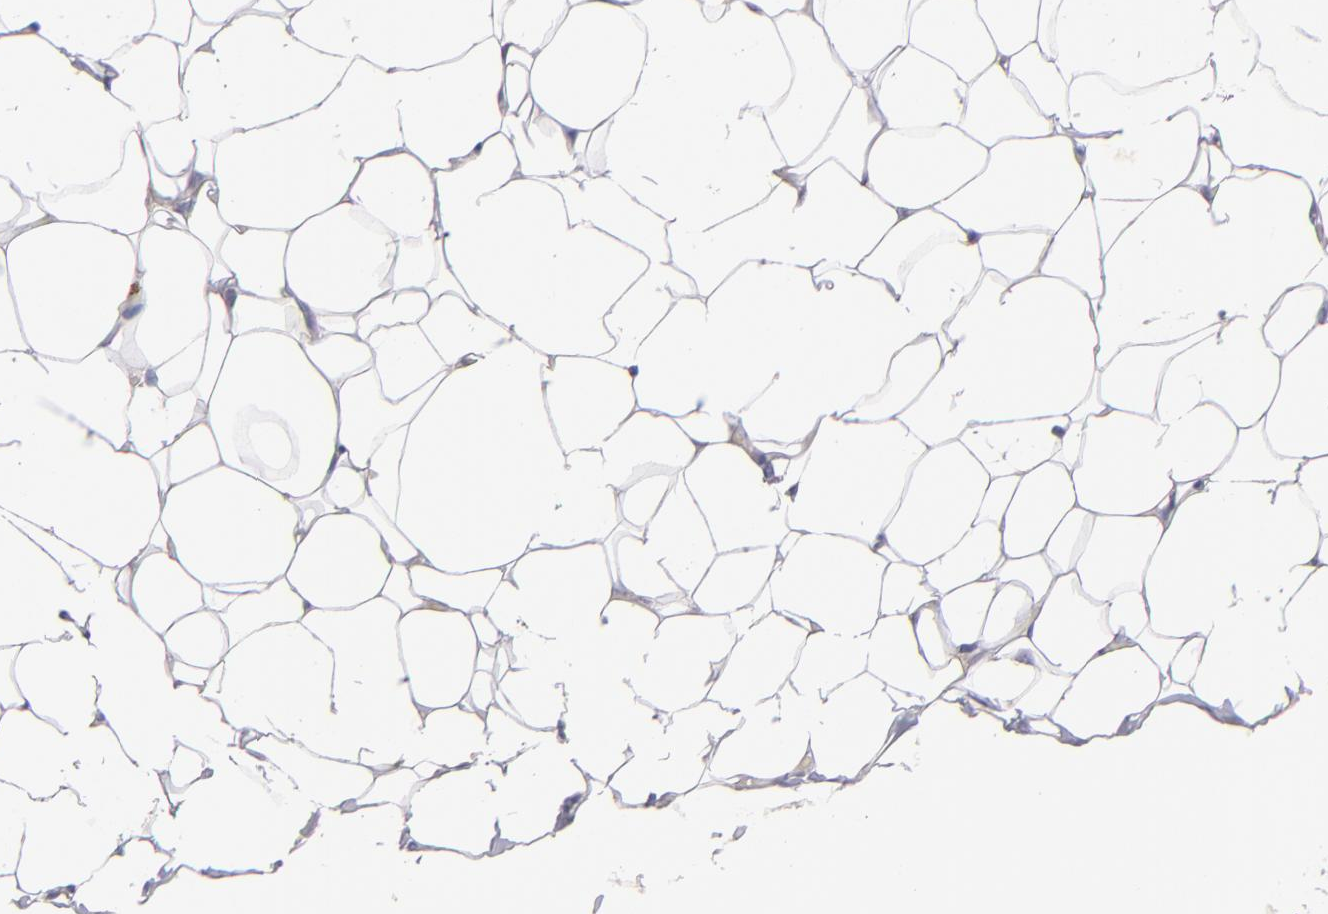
{"staining": {"intensity": "negative", "quantity": "none", "location": "none"}, "tissue": "adipose tissue", "cell_type": "Adipocytes", "image_type": "normal", "snomed": [{"axis": "morphology", "description": "Normal tissue, NOS"}, {"axis": "topography", "description": "Soft tissue"}], "caption": "This is an immunohistochemistry (IHC) histopathology image of benign human adipose tissue. There is no expression in adipocytes.", "gene": "MAGEE1", "patient": {"sex": "male", "age": 26}}